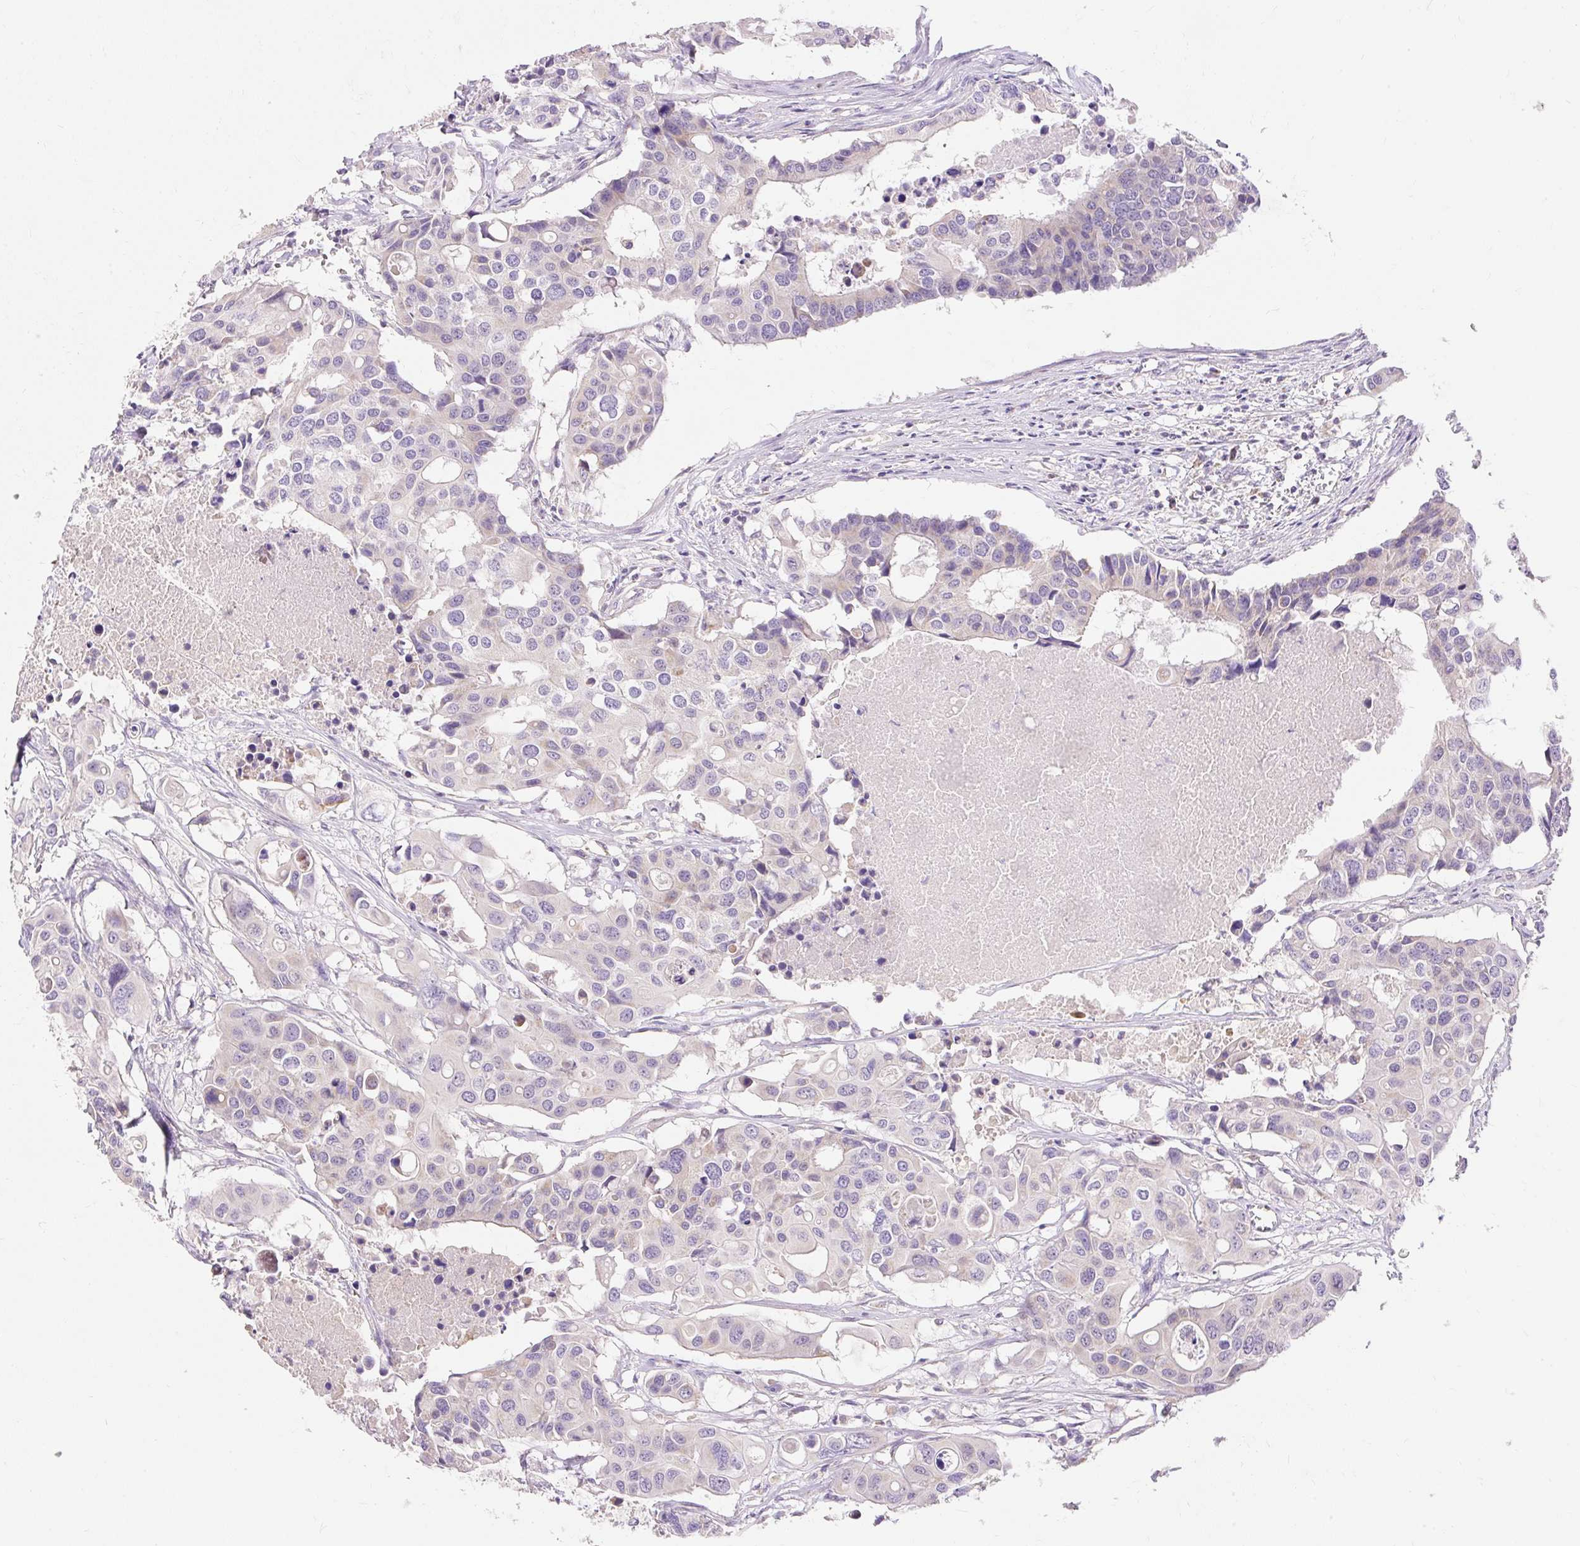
{"staining": {"intensity": "negative", "quantity": "none", "location": "none"}, "tissue": "colorectal cancer", "cell_type": "Tumor cells", "image_type": "cancer", "snomed": [{"axis": "morphology", "description": "Adenocarcinoma, NOS"}, {"axis": "topography", "description": "Colon"}], "caption": "Colorectal cancer was stained to show a protein in brown. There is no significant expression in tumor cells.", "gene": "PMAIP1", "patient": {"sex": "male", "age": 77}}